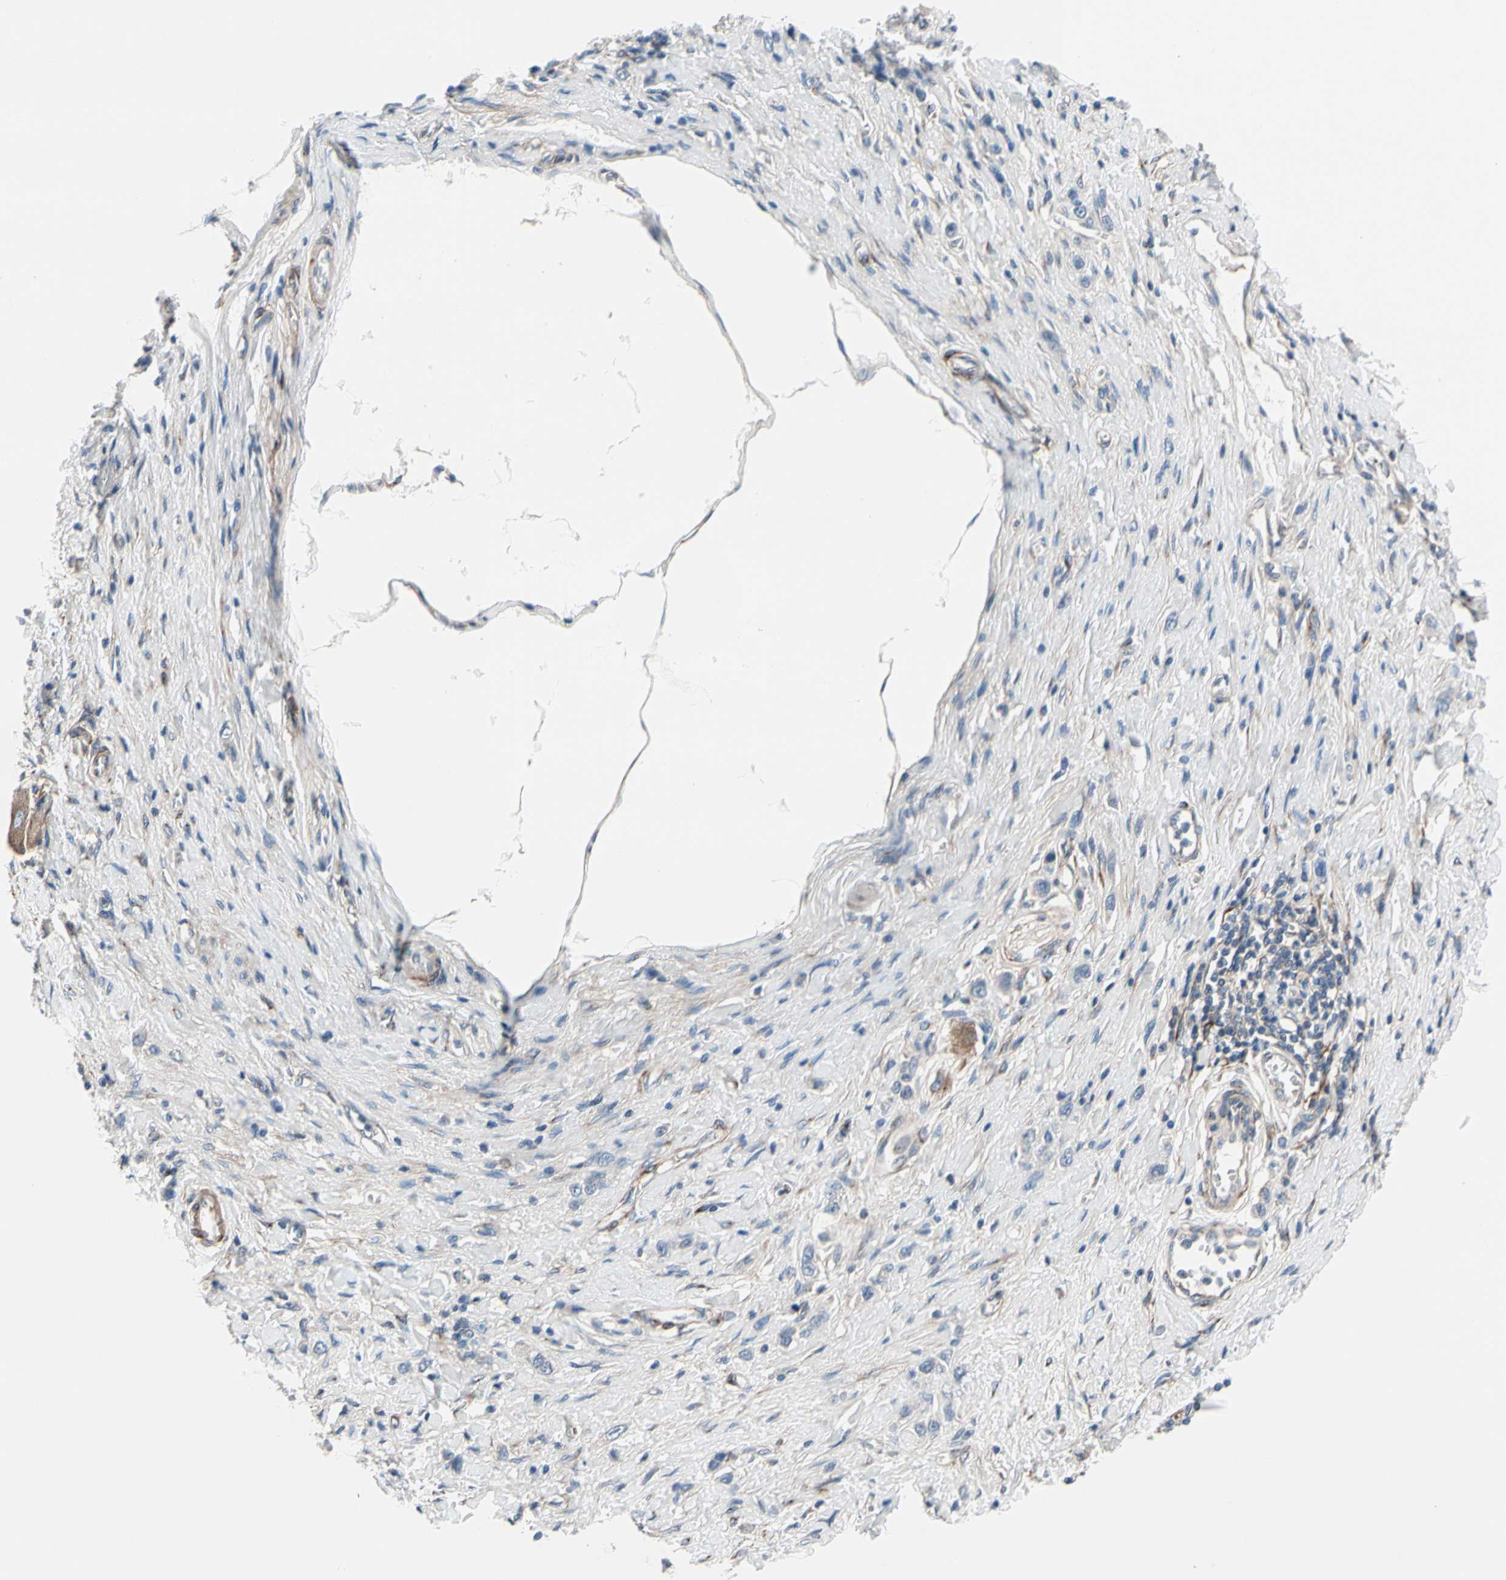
{"staining": {"intensity": "negative", "quantity": "none", "location": "none"}, "tissue": "stomach cancer", "cell_type": "Tumor cells", "image_type": "cancer", "snomed": [{"axis": "morphology", "description": "Normal tissue, NOS"}, {"axis": "morphology", "description": "Adenocarcinoma, NOS"}, {"axis": "topography", "description": "Stomach, upper"}, {"axis": "topography", "description": "Stomach"}], "caption": "A high-resolution histopathology image shows immunohistochemistry staining of stomach adenocarcinoma, which displays no significant expression in tumor cells. (DAB immunohistochemistry (IHC) with hematoxylin counter stain).", "gene": "PRKAR2B", "patient": {"sex": "female", "age": 65}}